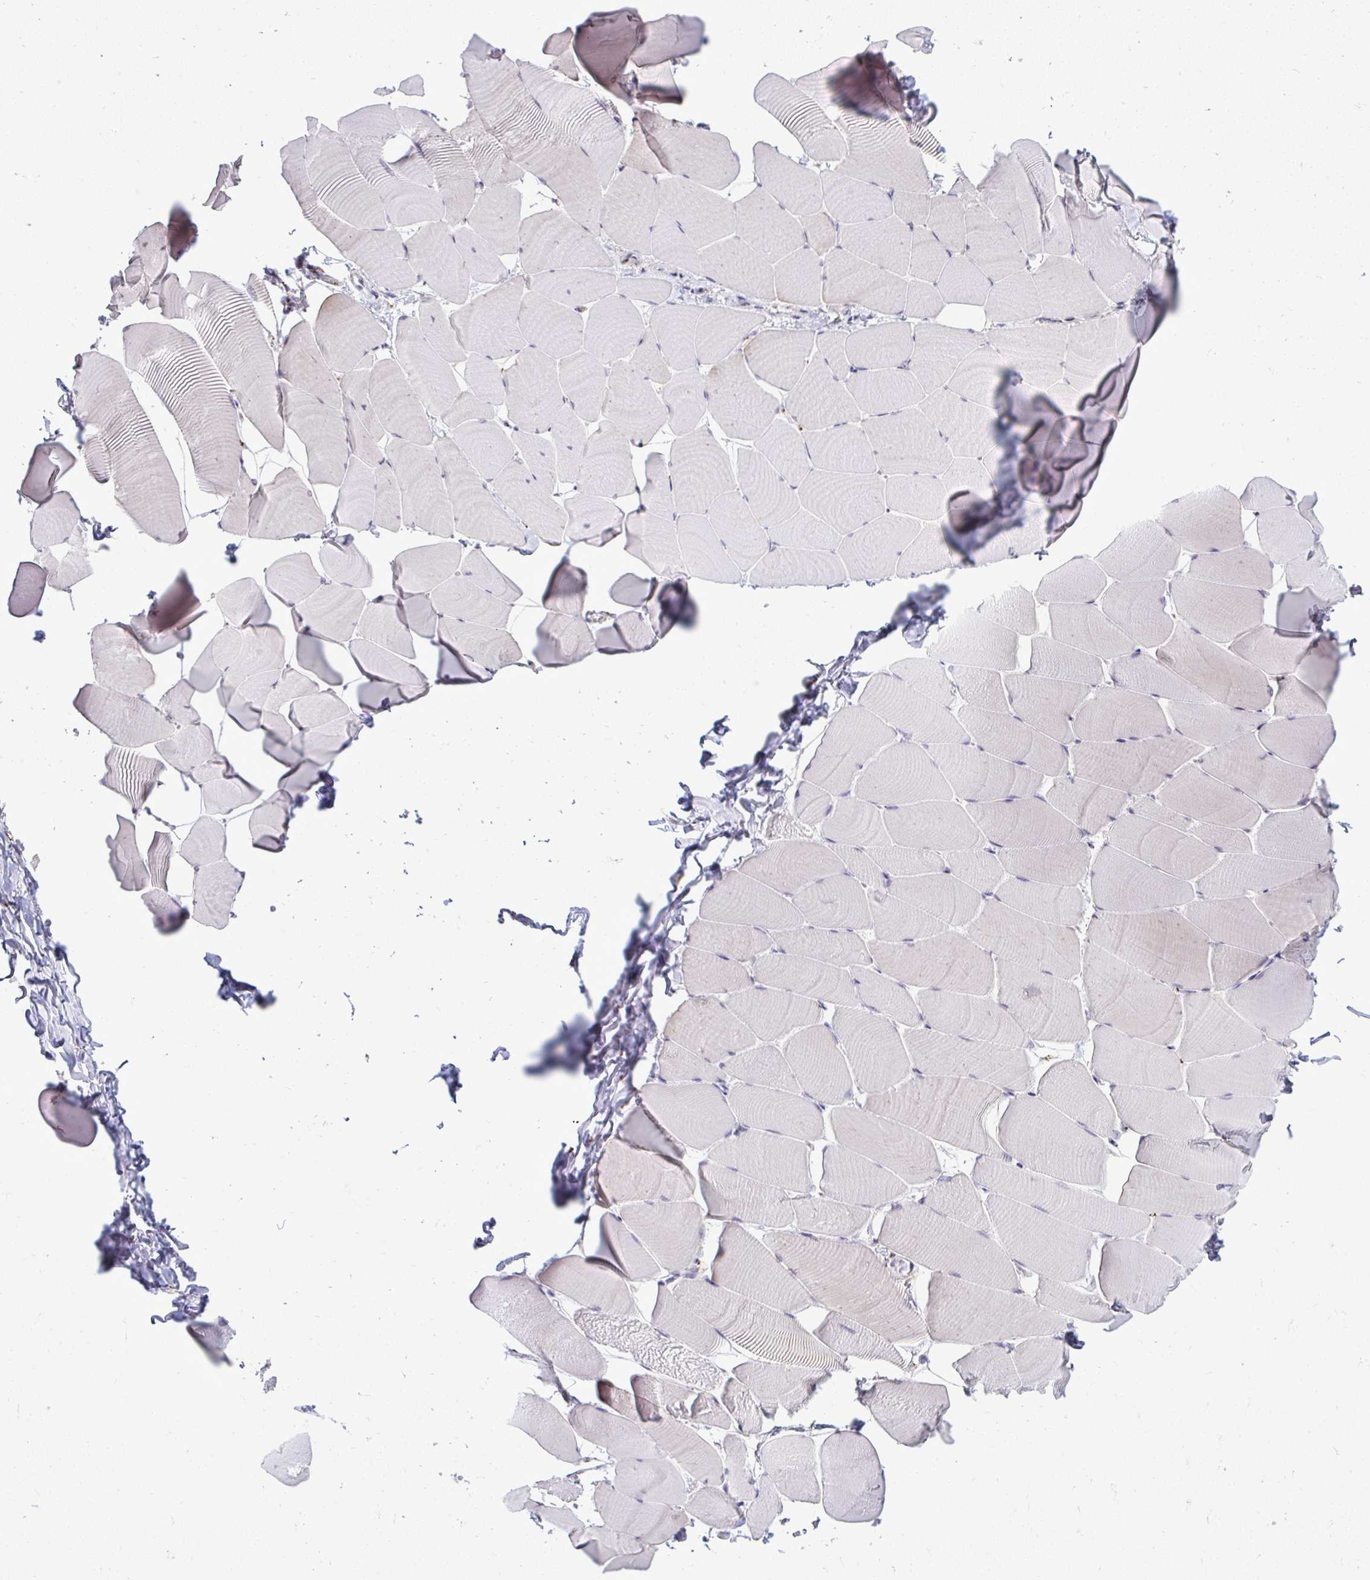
{"staining": {"intensity": "negative", "quantity": "none", "location": "none"}, "tissue": "skeletal muscle", "cell_type": "Myocytes", "image_type": "normal", "snomed": [{"axis": "morphology", "description": "Normal tissue, NOS"}, {"axis": "topography", "description": "Skeletal muscle"}], "caption": "Immunohistochemistry of unremarkable human skeletal muscle exhibits no expression in myocytes. (DAB immunohistochemistry (IHC), high magnification).", "gene": "DTX4", "patient": {"sex": "male", "age": 25}}